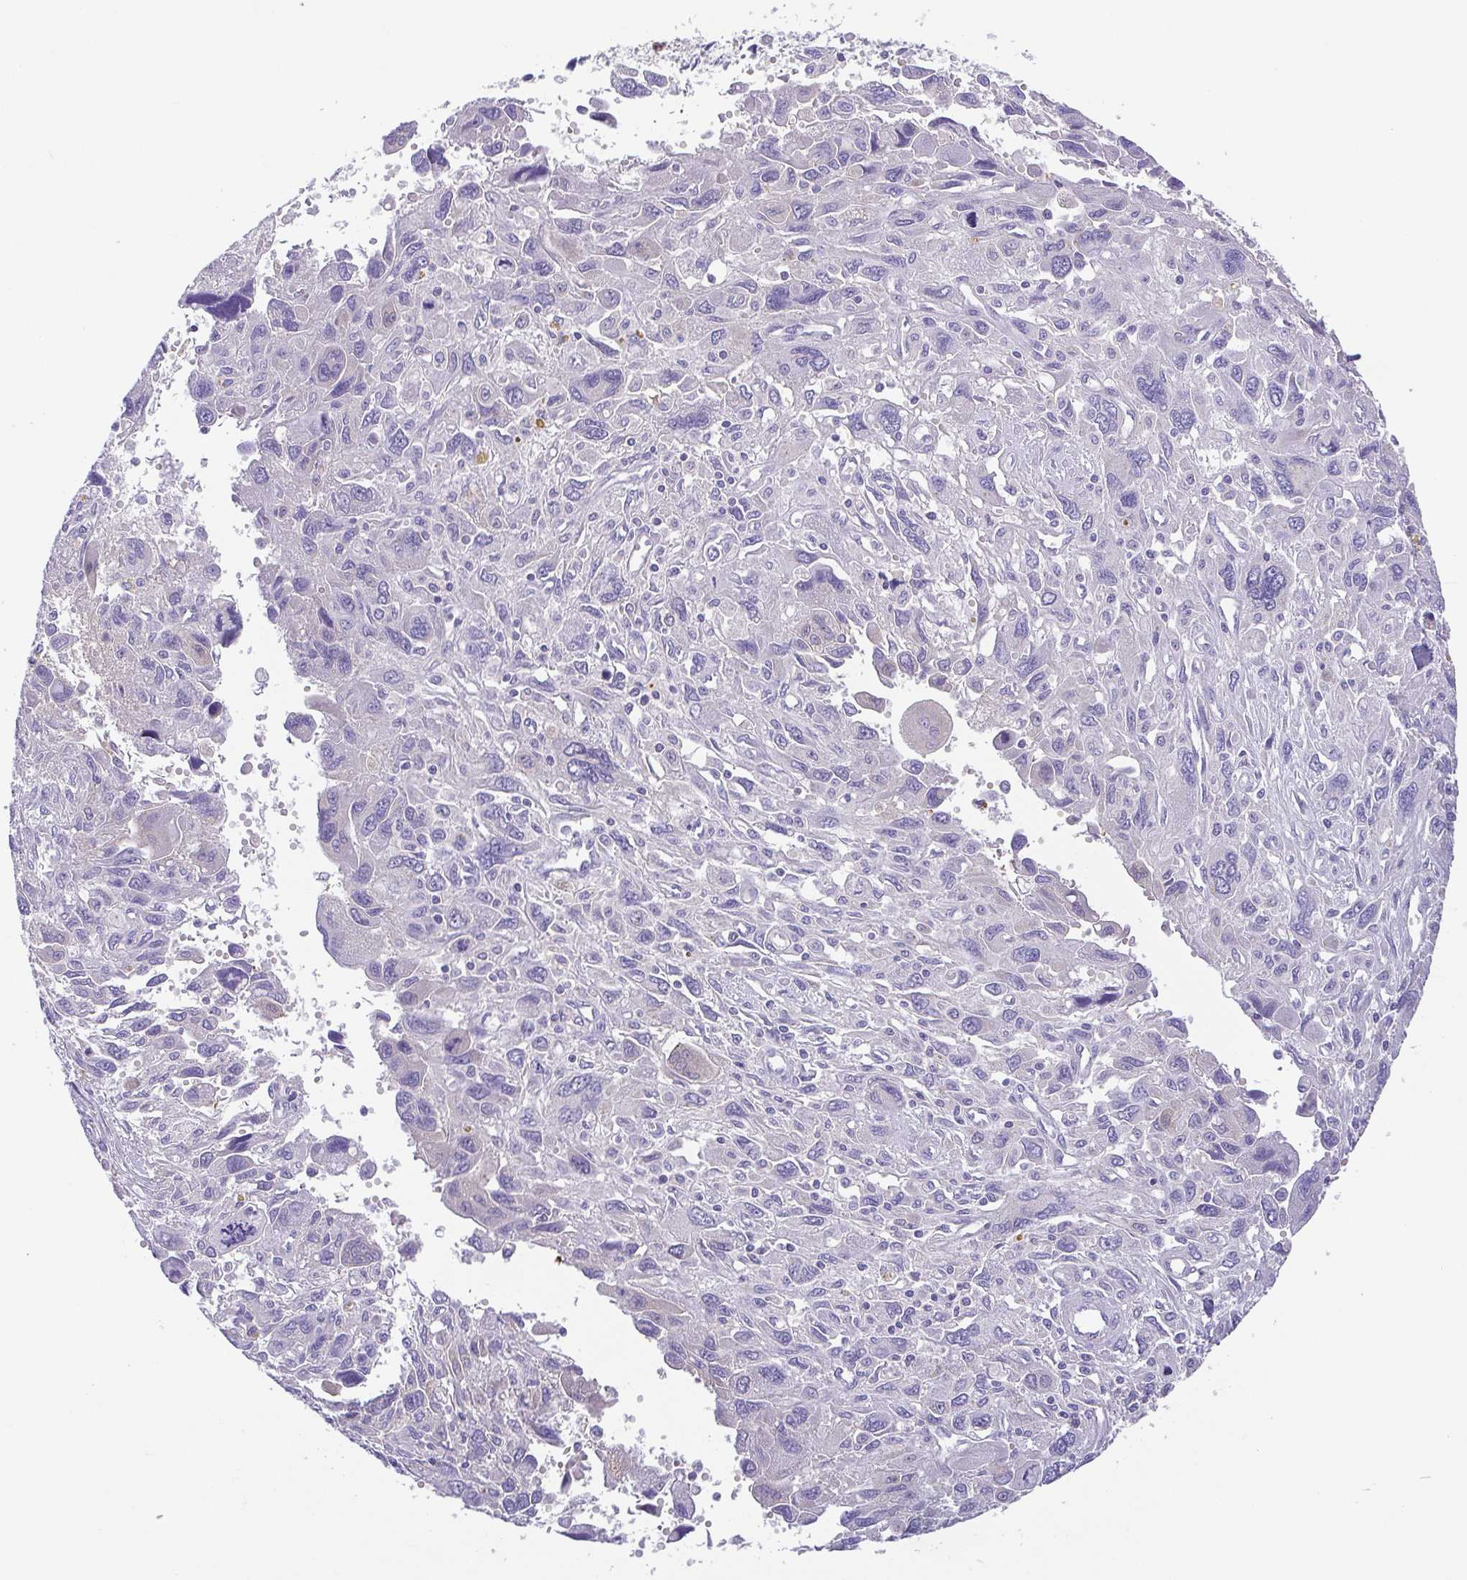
{"staining": {"intensity": "negative", "quantity": "none", "location": "none"}, "tissue": "pancreatic cancer", "cell_type": "Tumor cells", "image_type": "cancer", "snomed": [{"axis": "morphology", "description": "Adenocarcinoma, NOS"}, {"axis": "topography", "description": "Pancreas"}], "caption": "The image shows no significant expression in tumor cells of pancreatic cancer.", "gene": "SLC13A1", "patient": {"sex": "female", "age": 47}}